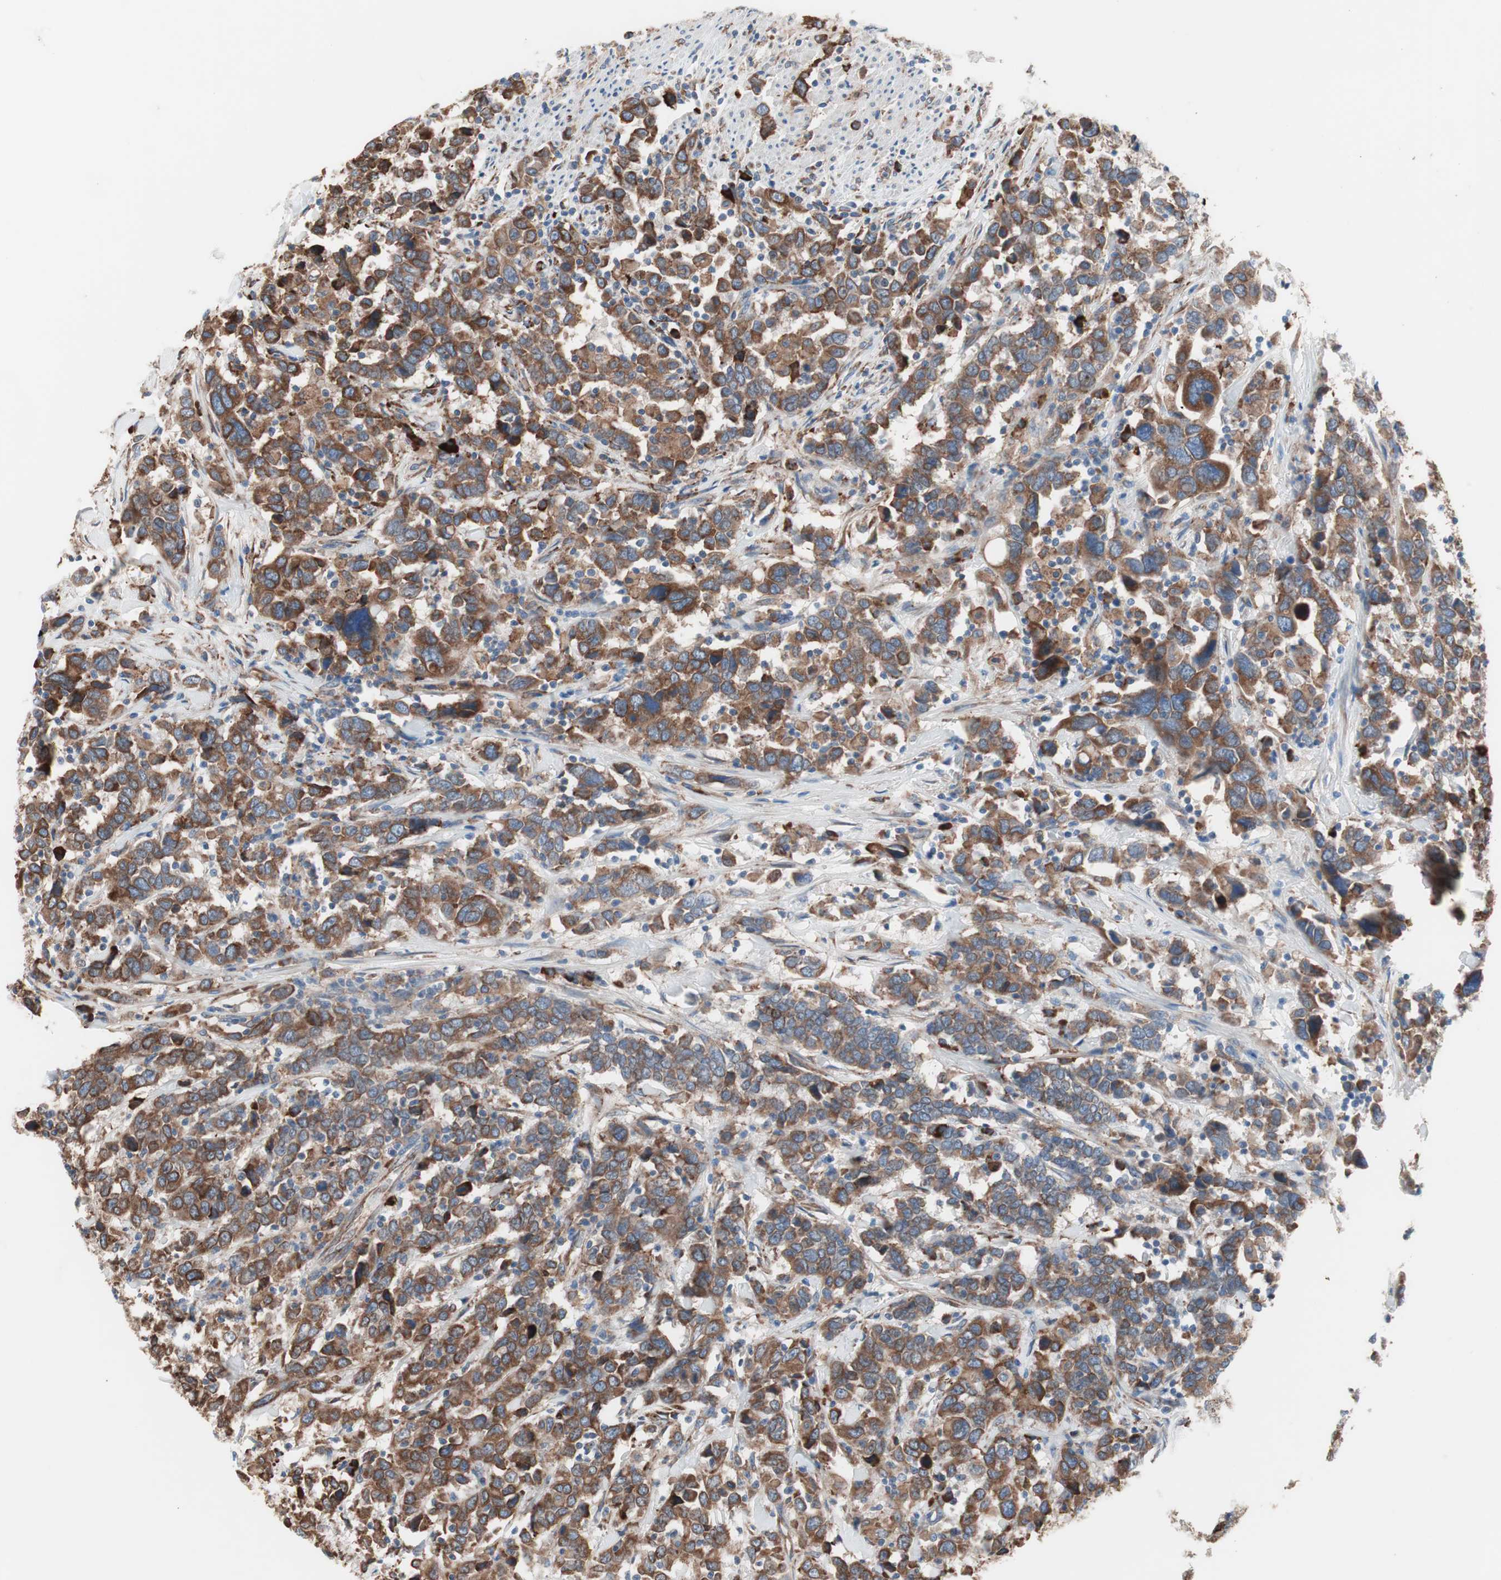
{"staining": {"intensity": "moderate", "quantity": ">75%", "location": "cytoplasmic/membranous"}, "tissue": "urothelial cancer", "cell_type": "Tumor cells", "image_type": "cancer", "snomed": [{"axis": "morphology", "description": "Urothelial carcinoma, High grade"}, {"axis": "topography", "description": "Urinary bladder"}], "caption": "Immunohistochemical staining of urothelial carcinoma (high-grade) reveals medium levels of moderate cytoplasmic/membranous protein staining in about >75% of tumor cells. (Brightfield microscopy of DAB IHC at high magnification).", "gene": "SLC27A4", "patient": {"sex": "male", "age": 61}}